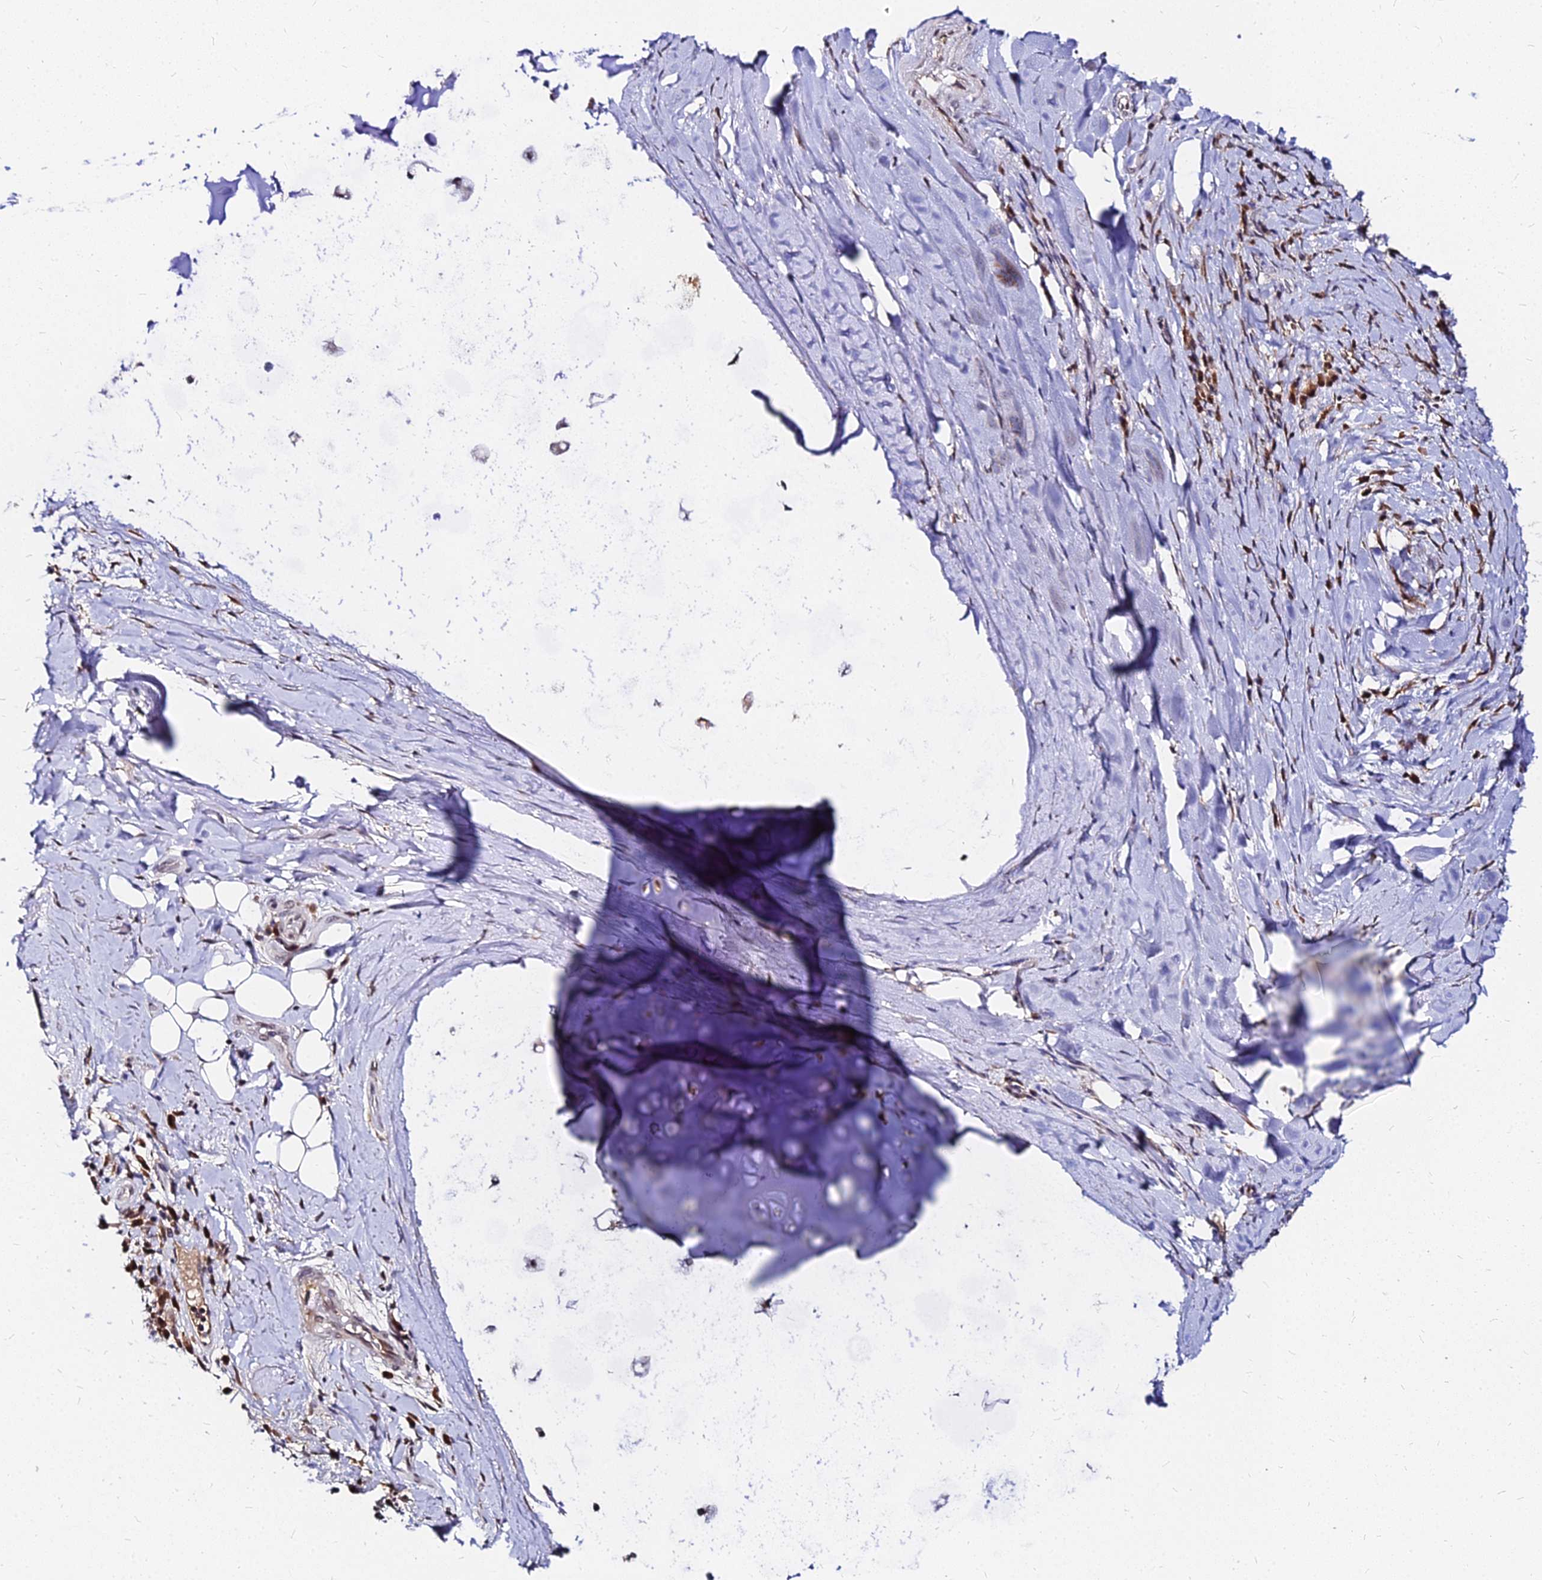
{"staining": {"intensity": "weak", "quantity": ">75%", "location": "nuclear"}, "tissue": "adipose tissue", "cell_type": "Adipocytes", "image_type": "normal", "snomed": [{"axis": "morphology", "description": "Normal tissue, NOS"}, {"axis": "morphology", "description": "Squamous cell carcinoma, NOS"}, {"axis": "topography", "description": "Bronchus"}, {"axis": "topography", "description": "Lung"}], "caption": "Adipose tissue stained with a brown dye reveals weak nuclear positive expression in about >75% of adipocytes.", "gene": "RNF121", "patient": {"sex": "male", "age": 64}}